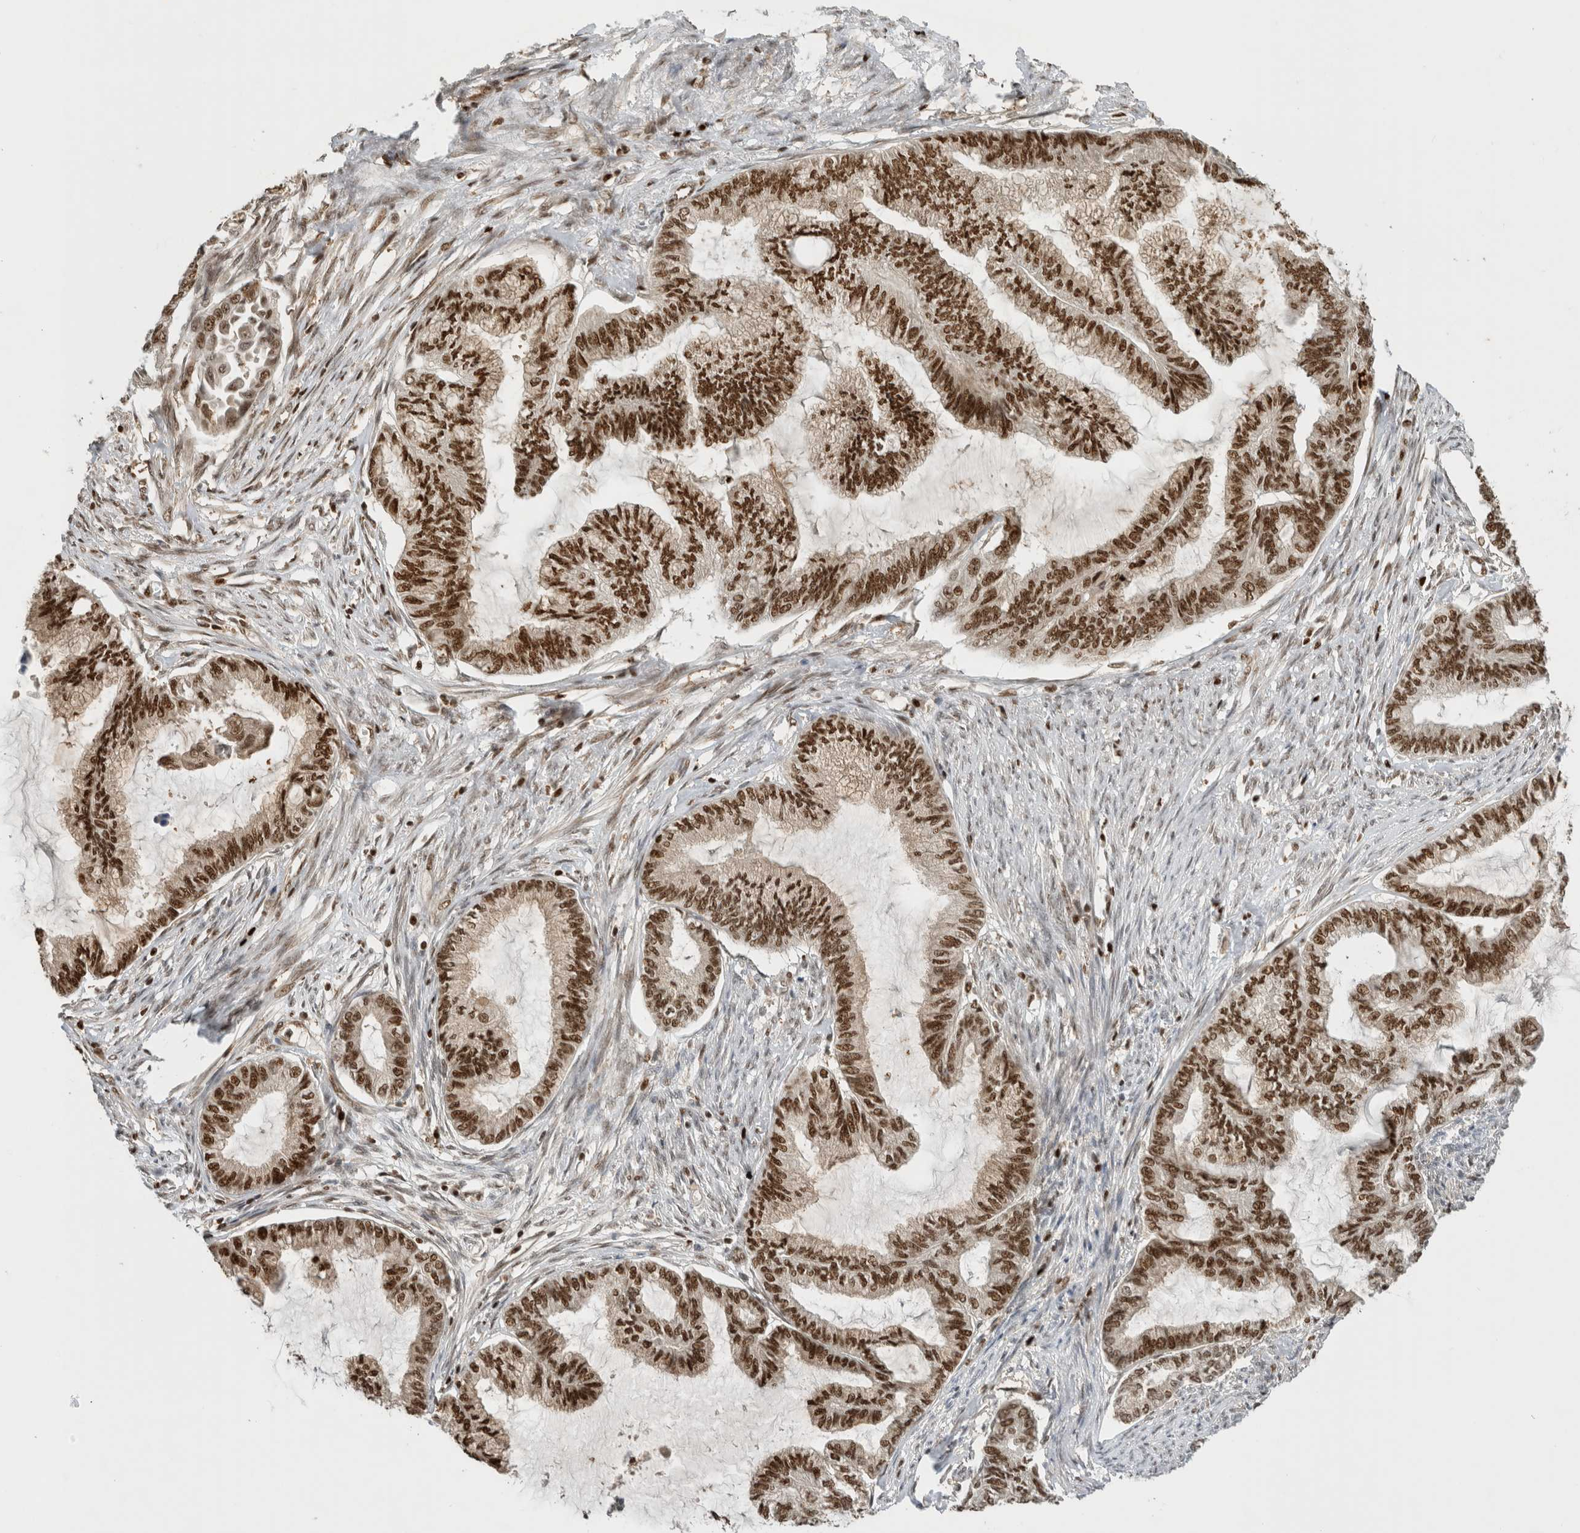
{"staining": {"intensity": "strong", "quantity": ">75%", "location": "nuclear"}, "tissue": "endometrial cancer", "cell_type": "Tumor cells", "image_type": "cancer", "snomed": [{"axis": "morphology", "description": "Adenocarcinoma, NOS"}, {"axis": "topography", "description": "Endometrium"}], "caption": "Immunohistochemistry (IHC) (DAB (3,3'-diaminobenzidine)) staining of adenocarcinoma (endometrial) shows strong nuclear protein expression in approximately >75% of tumor cells.", "gene": "SNRNP40", "patient": {"sex": "female", "age": 86}}